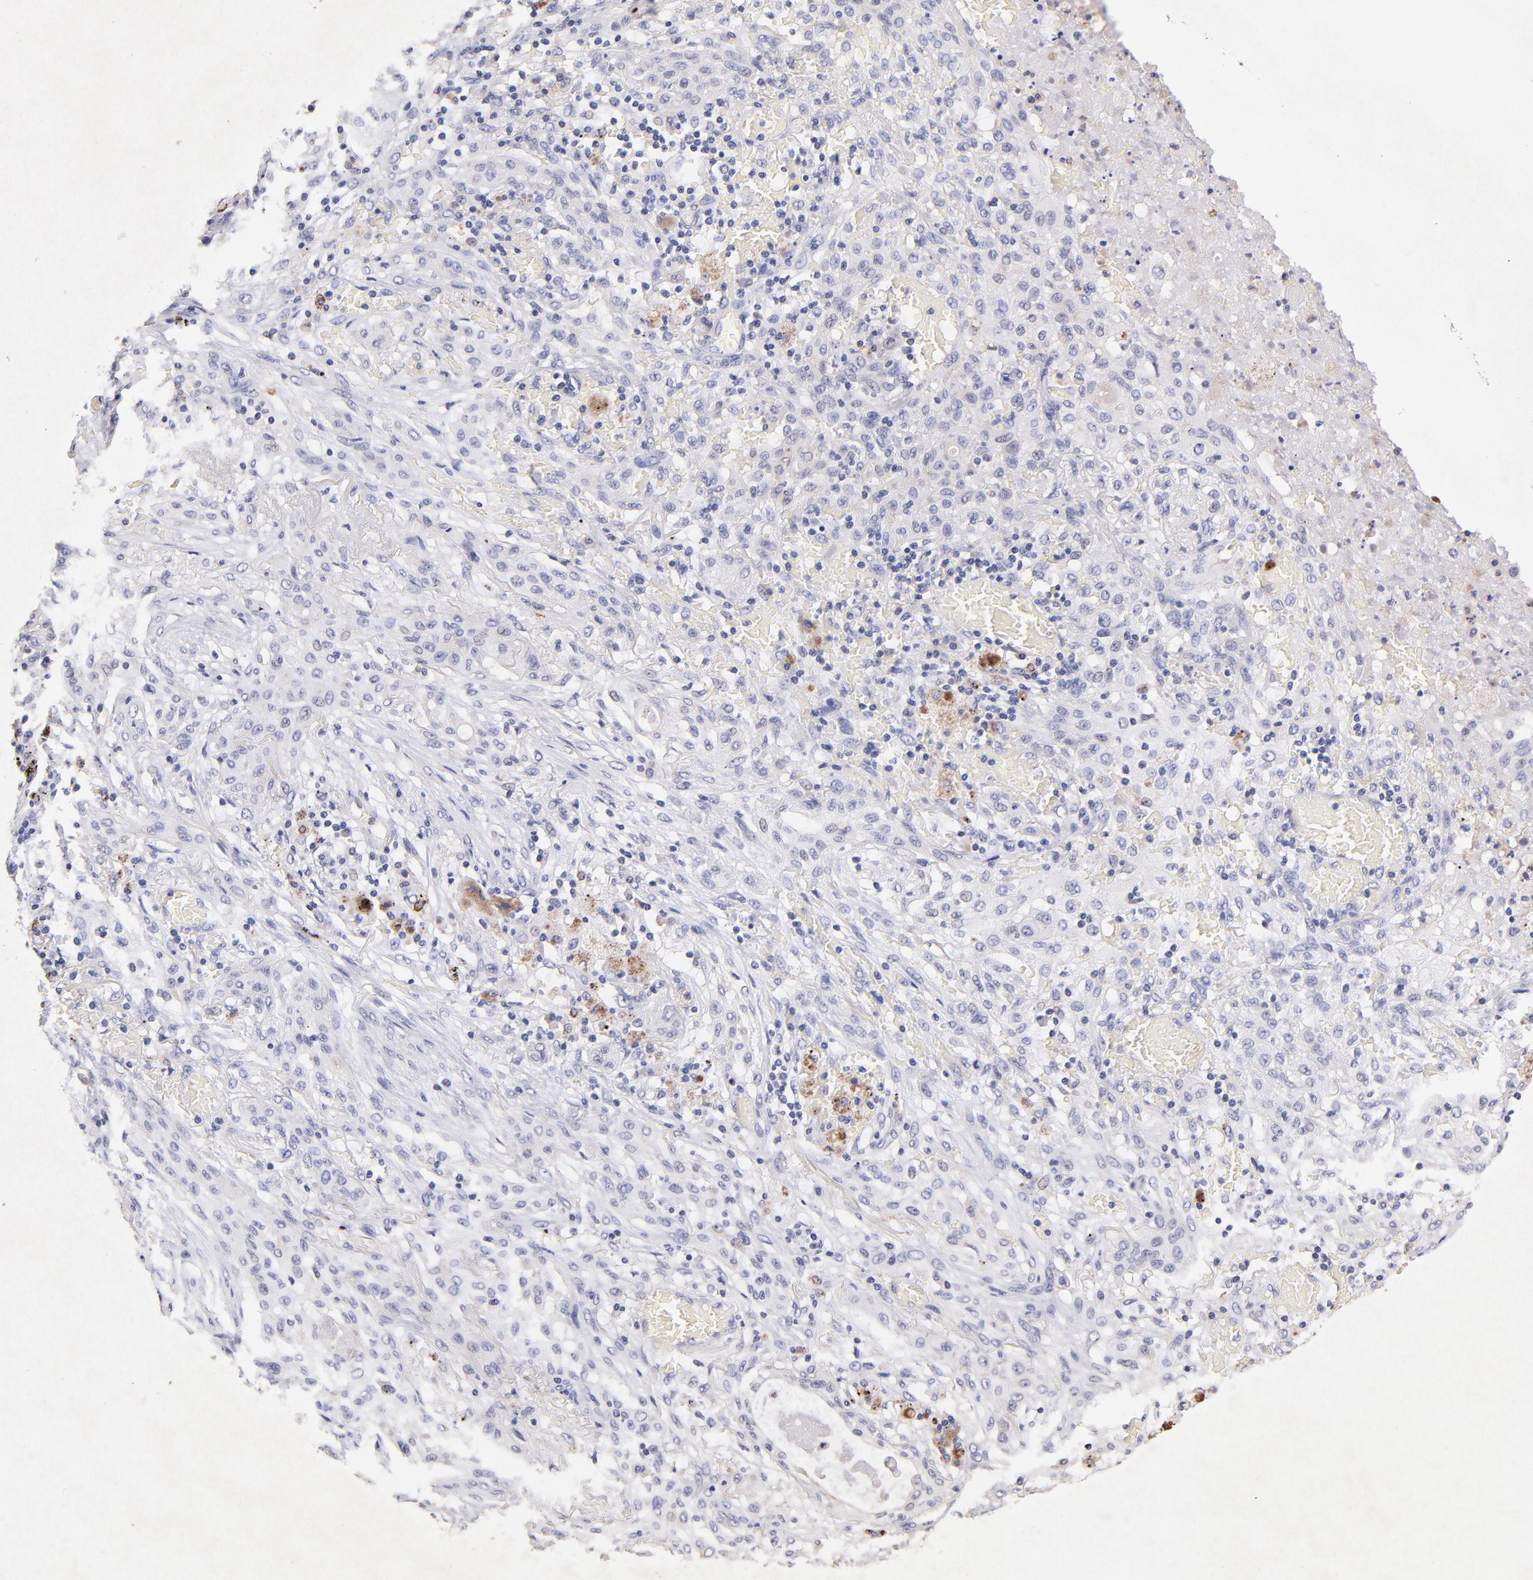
{"staining": {"intensity": "negative", "quantity": "none", "location": "none"}, "tissue": "lung cancer", "cell_type": "Tumor cells", "image_type": "cancer", "snomed": [{"axis": "morphology", "description": "Squamous cell carcinoma, NOS"}, {"axis": "topography", "description": "Lung"}], "caption": "The histopathology image displays no staining of tumor cells in lung squamous cell carcinoma. (Stains: DAB IHC with hematoxylin counter stain, Microscopy: brightfield microscopy at high magnification).", "gene": "RNASEL", "patient": {"sex": "female", "age": 47}}